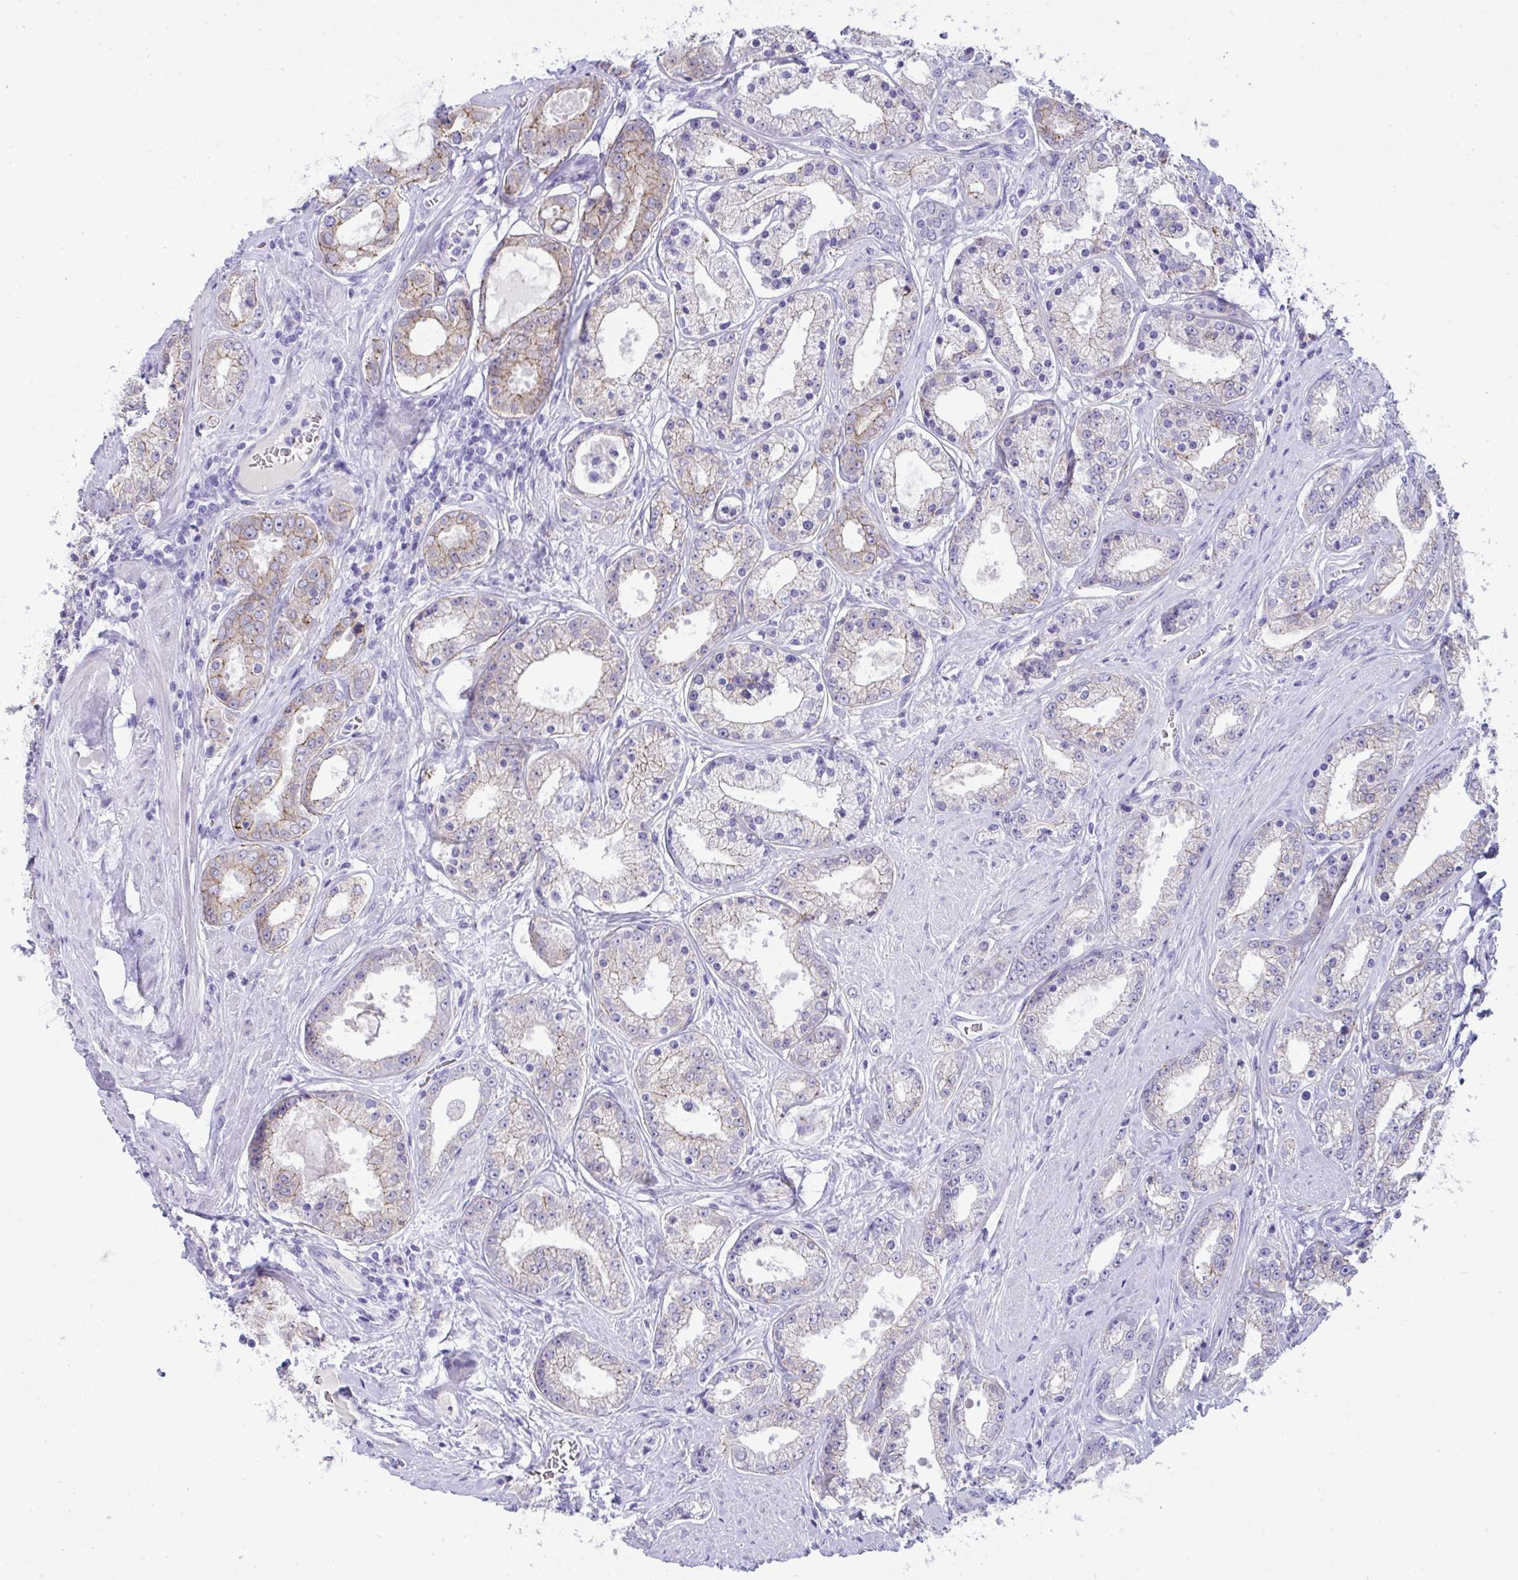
{"staining": {"intensity": "weak", "quantity": "<25%", "location": "cytoplasmic/membranous"}, "tissue": "prostate cancer", "cell_type": "Tumor cells", "image_type": "cancer", "snomed": [{"axis": "morphology", "description": "Adenocarcinoma, High grade"}, {"axis": "topography", "description": "Prostate"}], "caption": "High power microscopy micrograph of an IHC image of prostate cancer (adenocarcinoma (high-grade)), revealing no significant positivity in tumor cells. (Immunohistochemistry (ihc), brightfield microscopy, high magnification).", "gene": "GLB1L2", "patient": {"sex": "male", "age": 66}}